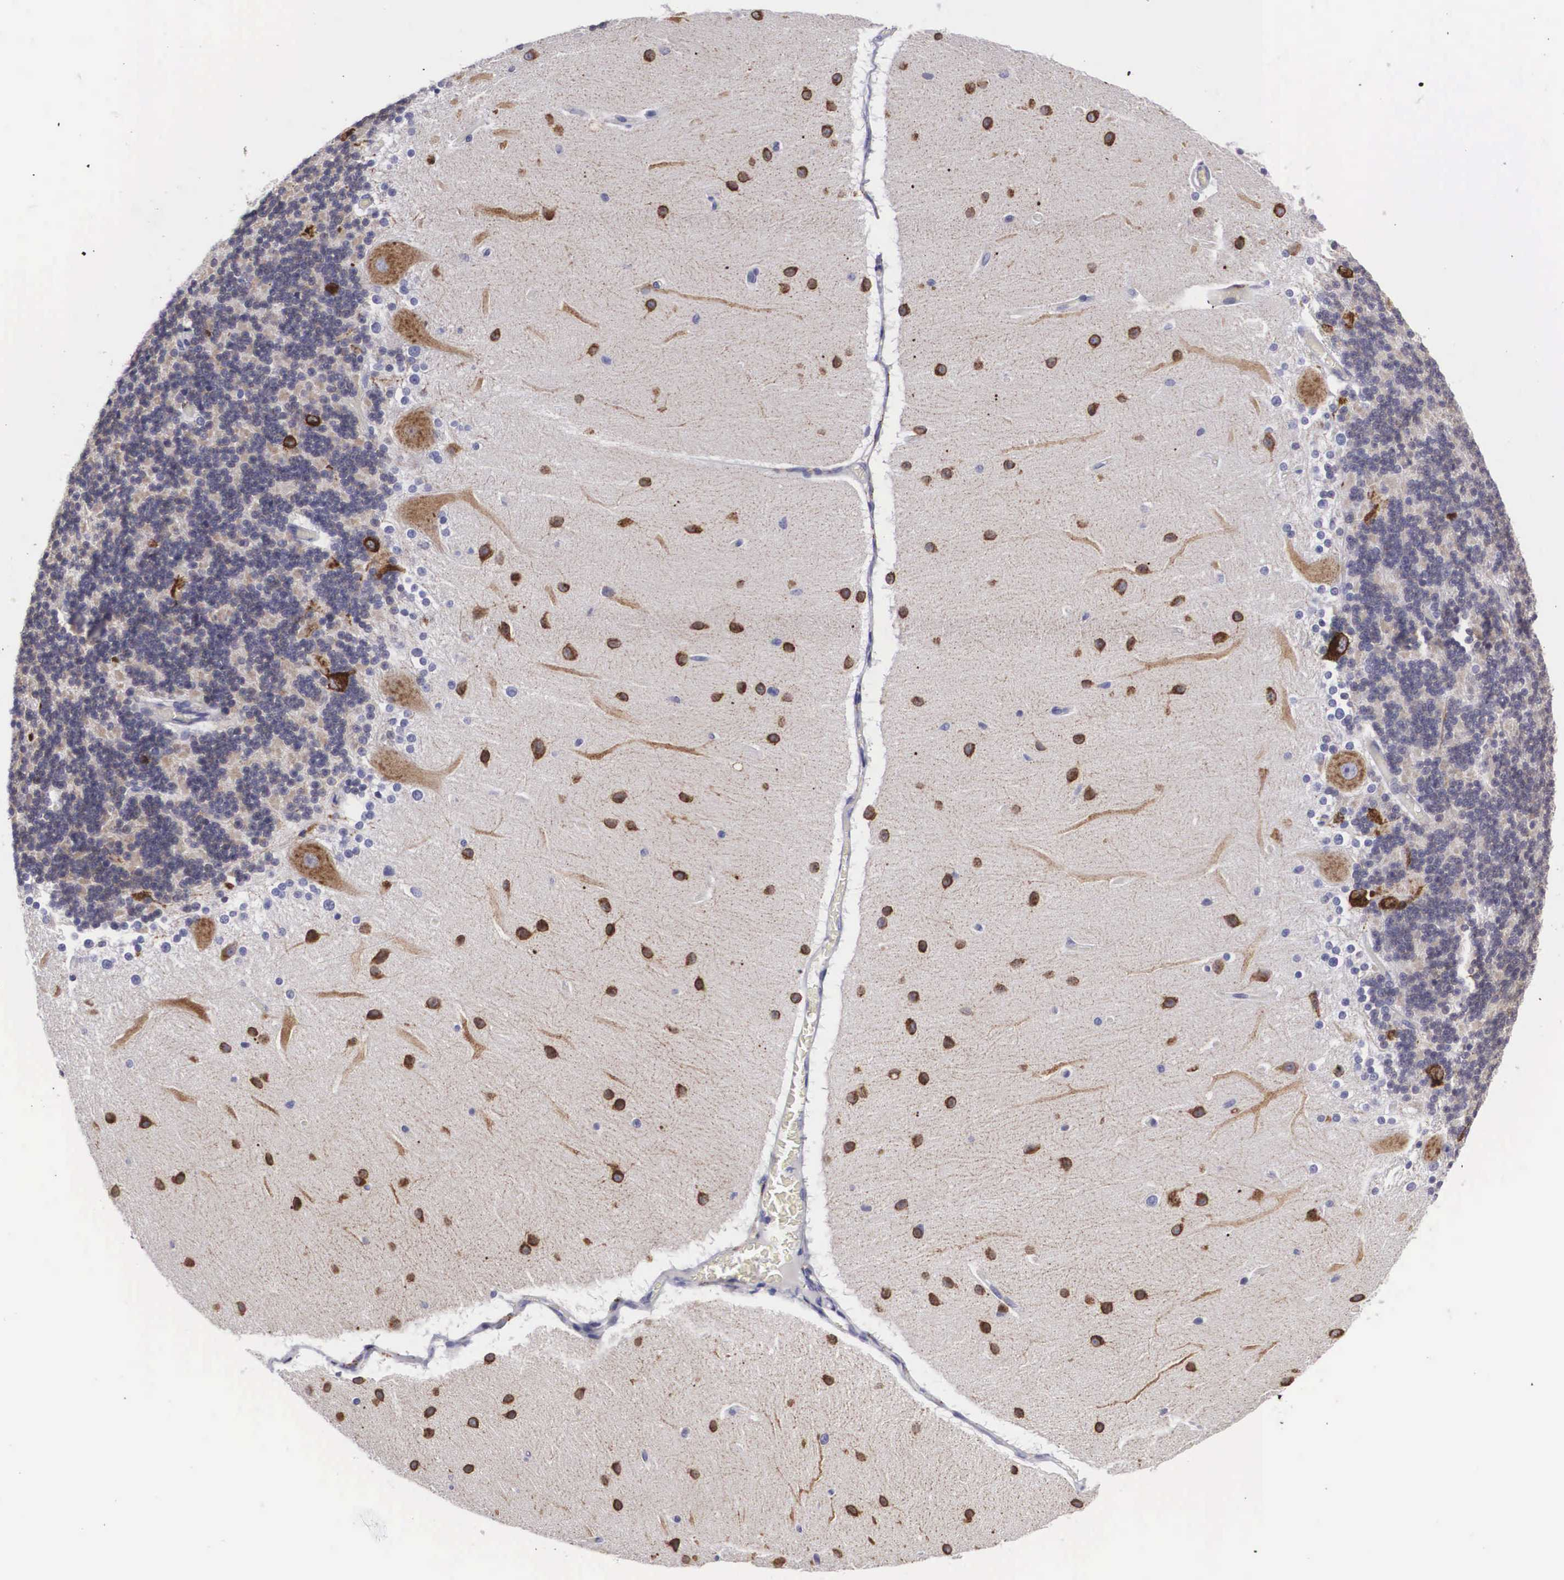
{"staining": {"intensity": "weak", "quantity": "25%-75%", "location": "cytoplasmic/membranous"}, "tissue": "cerebellum", "cell_type": "Cells in granular layer", "image_type": "normal", "snomed": [{"axis": "morphology", "description": "Normal tissue, NOS"}, {"axis": "topography", "description": "Cerebellum"}], "caption": "Cells in granular layer demonstrate low levels of weak cytoplasmic/membranous staining in approximately 25%-75% of cells in benign cerebellum. The staining was performed using DAB (3,3'-diaminobenzidine), with brown indicating positive protein expression. Nuclei are stained blue with hematoxylin.", "gene": "ARMCX3", "patient": {"sex": "female", "age": 54}}